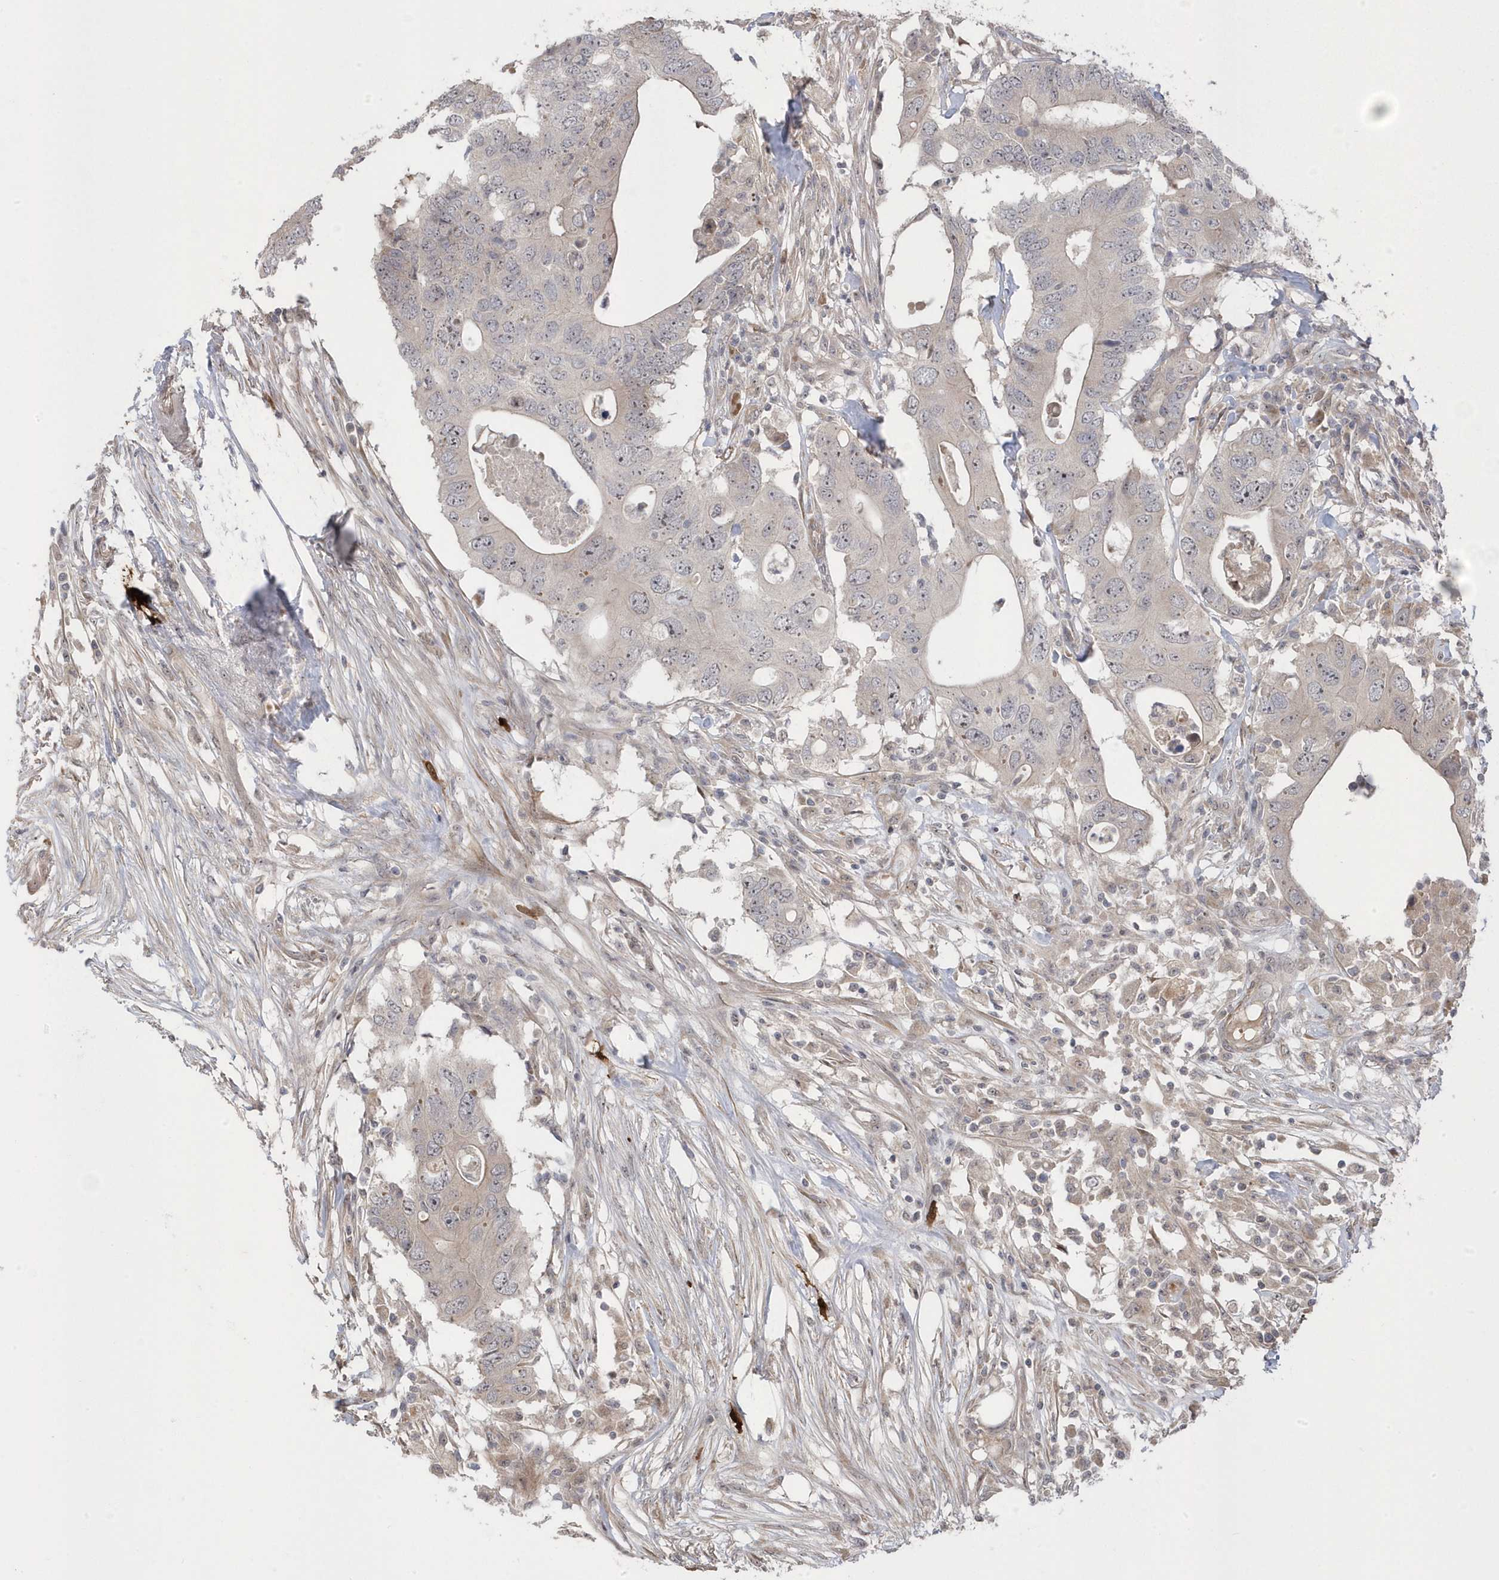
{"staining": {"intensity": "negative", "quantity": "none", "location": "none"}, "tissue": "colorectal cancer", "cell_type": "Tumor cells", "image_type": "cancer", "snomed": [{"axis": "morphology", "description": "Adenocarcinoma, NOS"}, {"axis": "topography", "description": "Colon"}], "caption": "IHC of colorectal cancer (adenocarcinoma) displays no positivity in tumor cells.", "gene": "GTPBP6", "patient": {"sex": "male", "age": 71}}